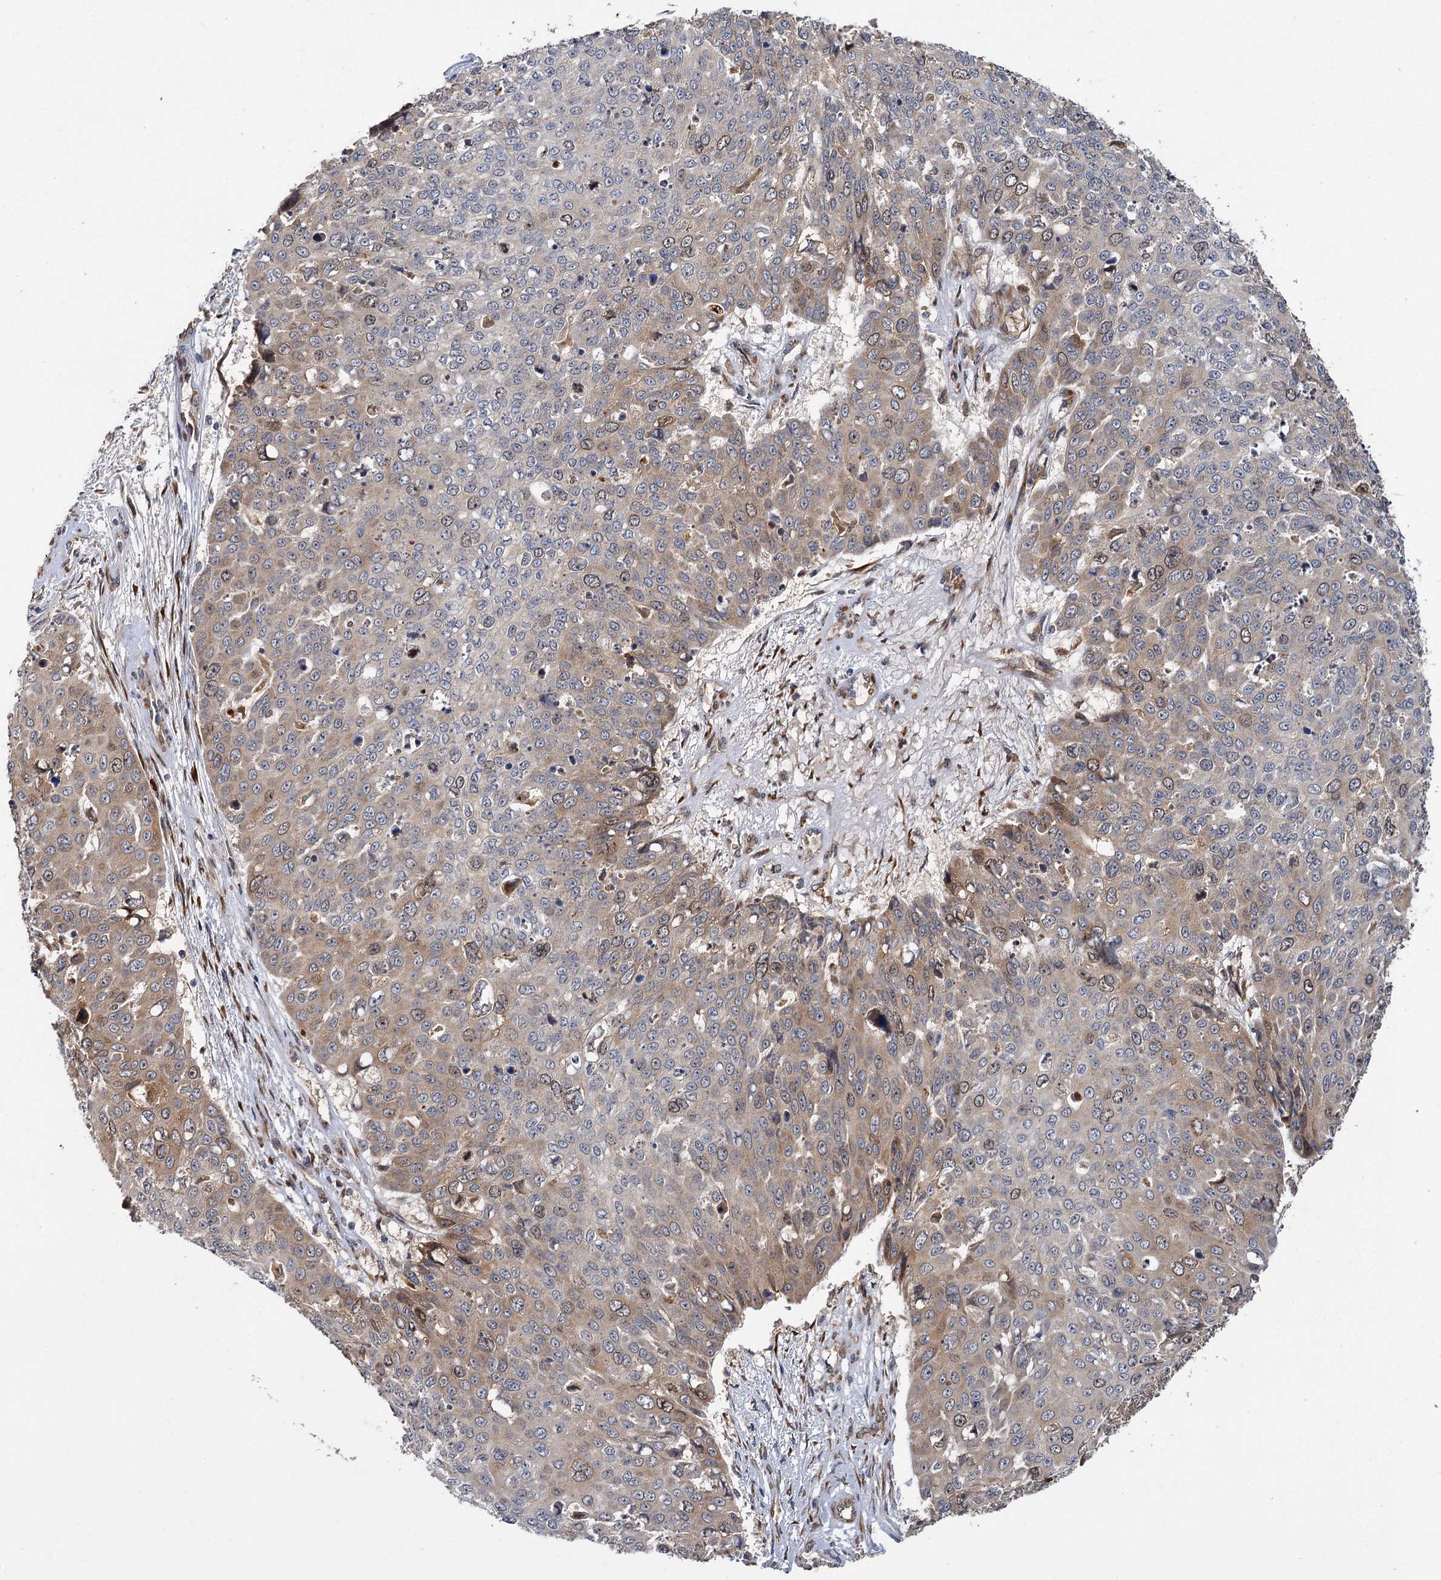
{"staining": {"intensity": "weak", "quantity": "25%-75%", "location": "cytoplasmic/membranous"}, "tissue": "skin cancer", "cell_type": "Tumor cells", "image_type": "cancer", "snomed": [{"axis": "morphology", "description": "Squamous cell carcinoma, NOS"}, {"axis": "topography", "description": "Skin"}], "caption": "Protein staining shows weak cytoplasmic/membranous expression in approximately 25%-75% of tumor cells in skin squamous cell carcinoma. The protein is stained brown, and the nuclei are stained in blue (DAB IHC with brightfield microscopy, high magnification).", "gene": "APBA2", "patient": {"sex": "male", "age": 71}}